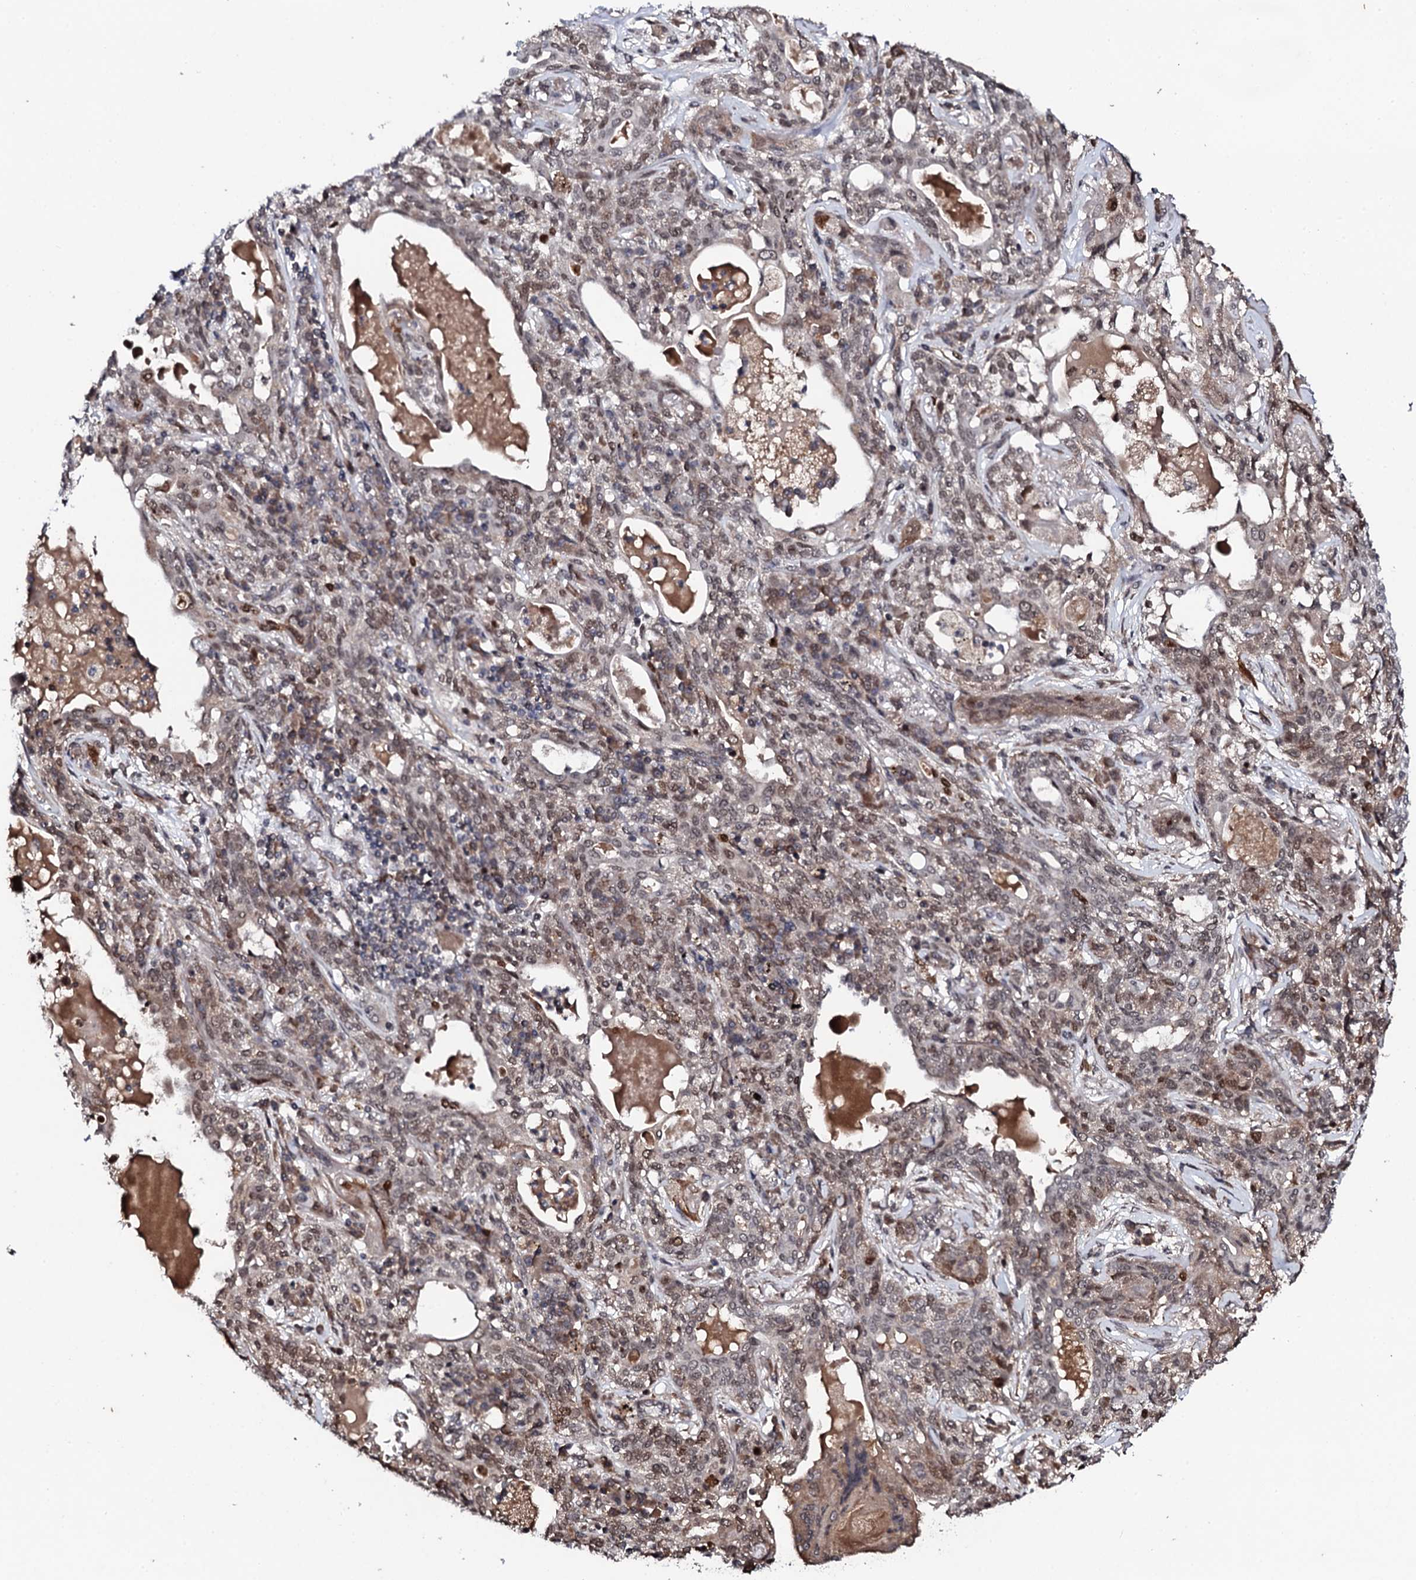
{"staining": {"intensity": "weak", "quantity": "25%-75%", "location": "nuclear"}, "tissue": "lung cancer", "cell_type": "Tumor cells", "image_type": "cancer", "snomed": [{"axis": "morphology", "description": "Squamous cell carcinoma, NOS"}, {"axis": "topography", "description": "Lung"}], "caption": "A brown stain labels weak nuclear positivity of a protein in lung cancer (squamous cell carcinoma) tumor cells. (DAB (3,3'-diaminobenzidine) IHC with brightfield microscopy, high magnification).", "gene": "FAM111A", "patient": {"sex": "female", "age": 70}}